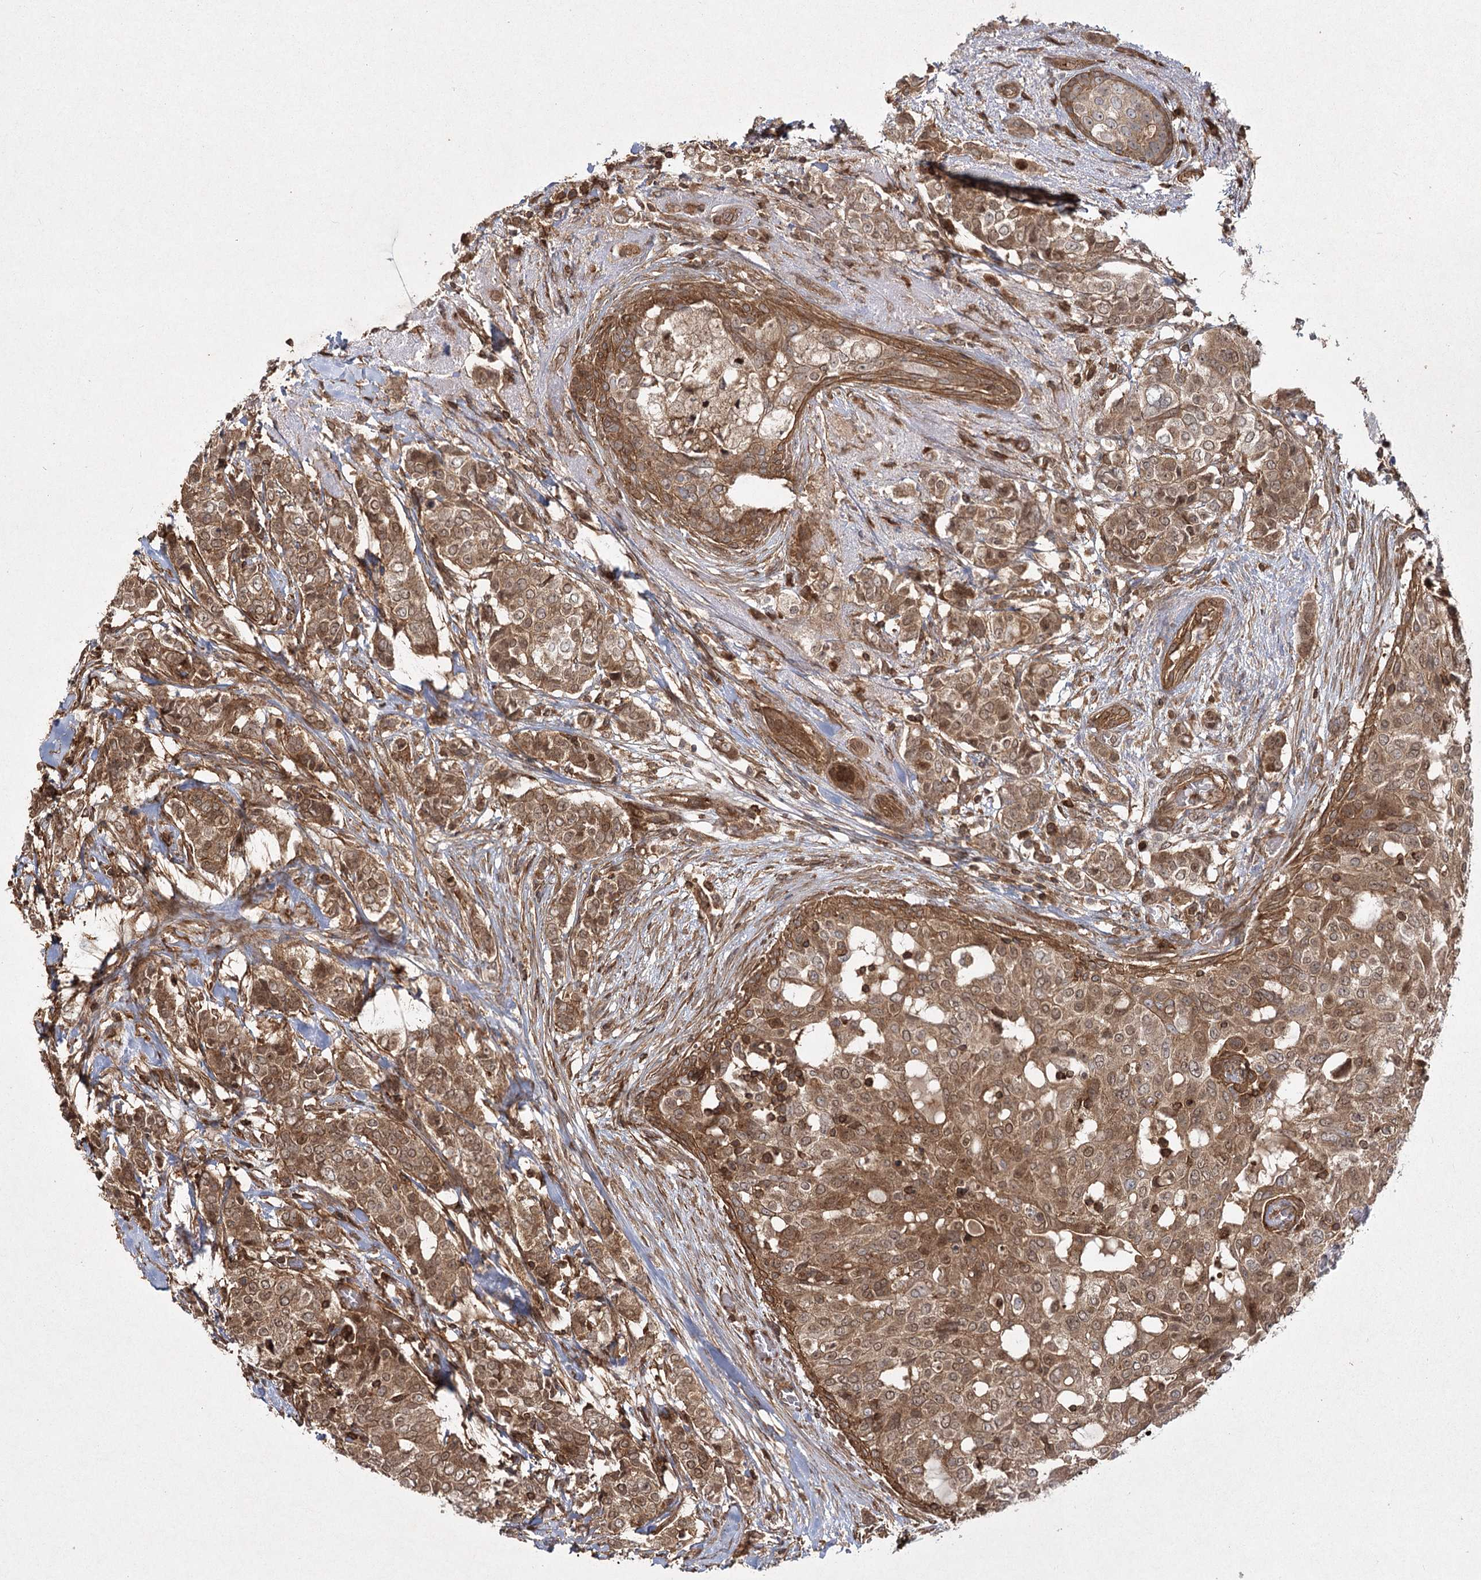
{"staining": {"intensity": "moderate", "quantity": ">75%", "location": "cytoplasmic/membranous,nuclear"}, "tissue": "breast cancer", "cell_type": "Tumor cells", "image_type": "cancer", "snomed": [{"axis": "morphology", "description": "Lobular carcinoma"}, {"axis": "topography", "description": "Breast"}], "caption": "Lobular carcinoma (breast) was stained to show a protein in brown. There is medium levels of moderate cytoplasmic/membranous and nuclear expression in about >75% of tumor cells.", "gene": "MDFIC", "patient": {"sex": "female", "age": 51}}